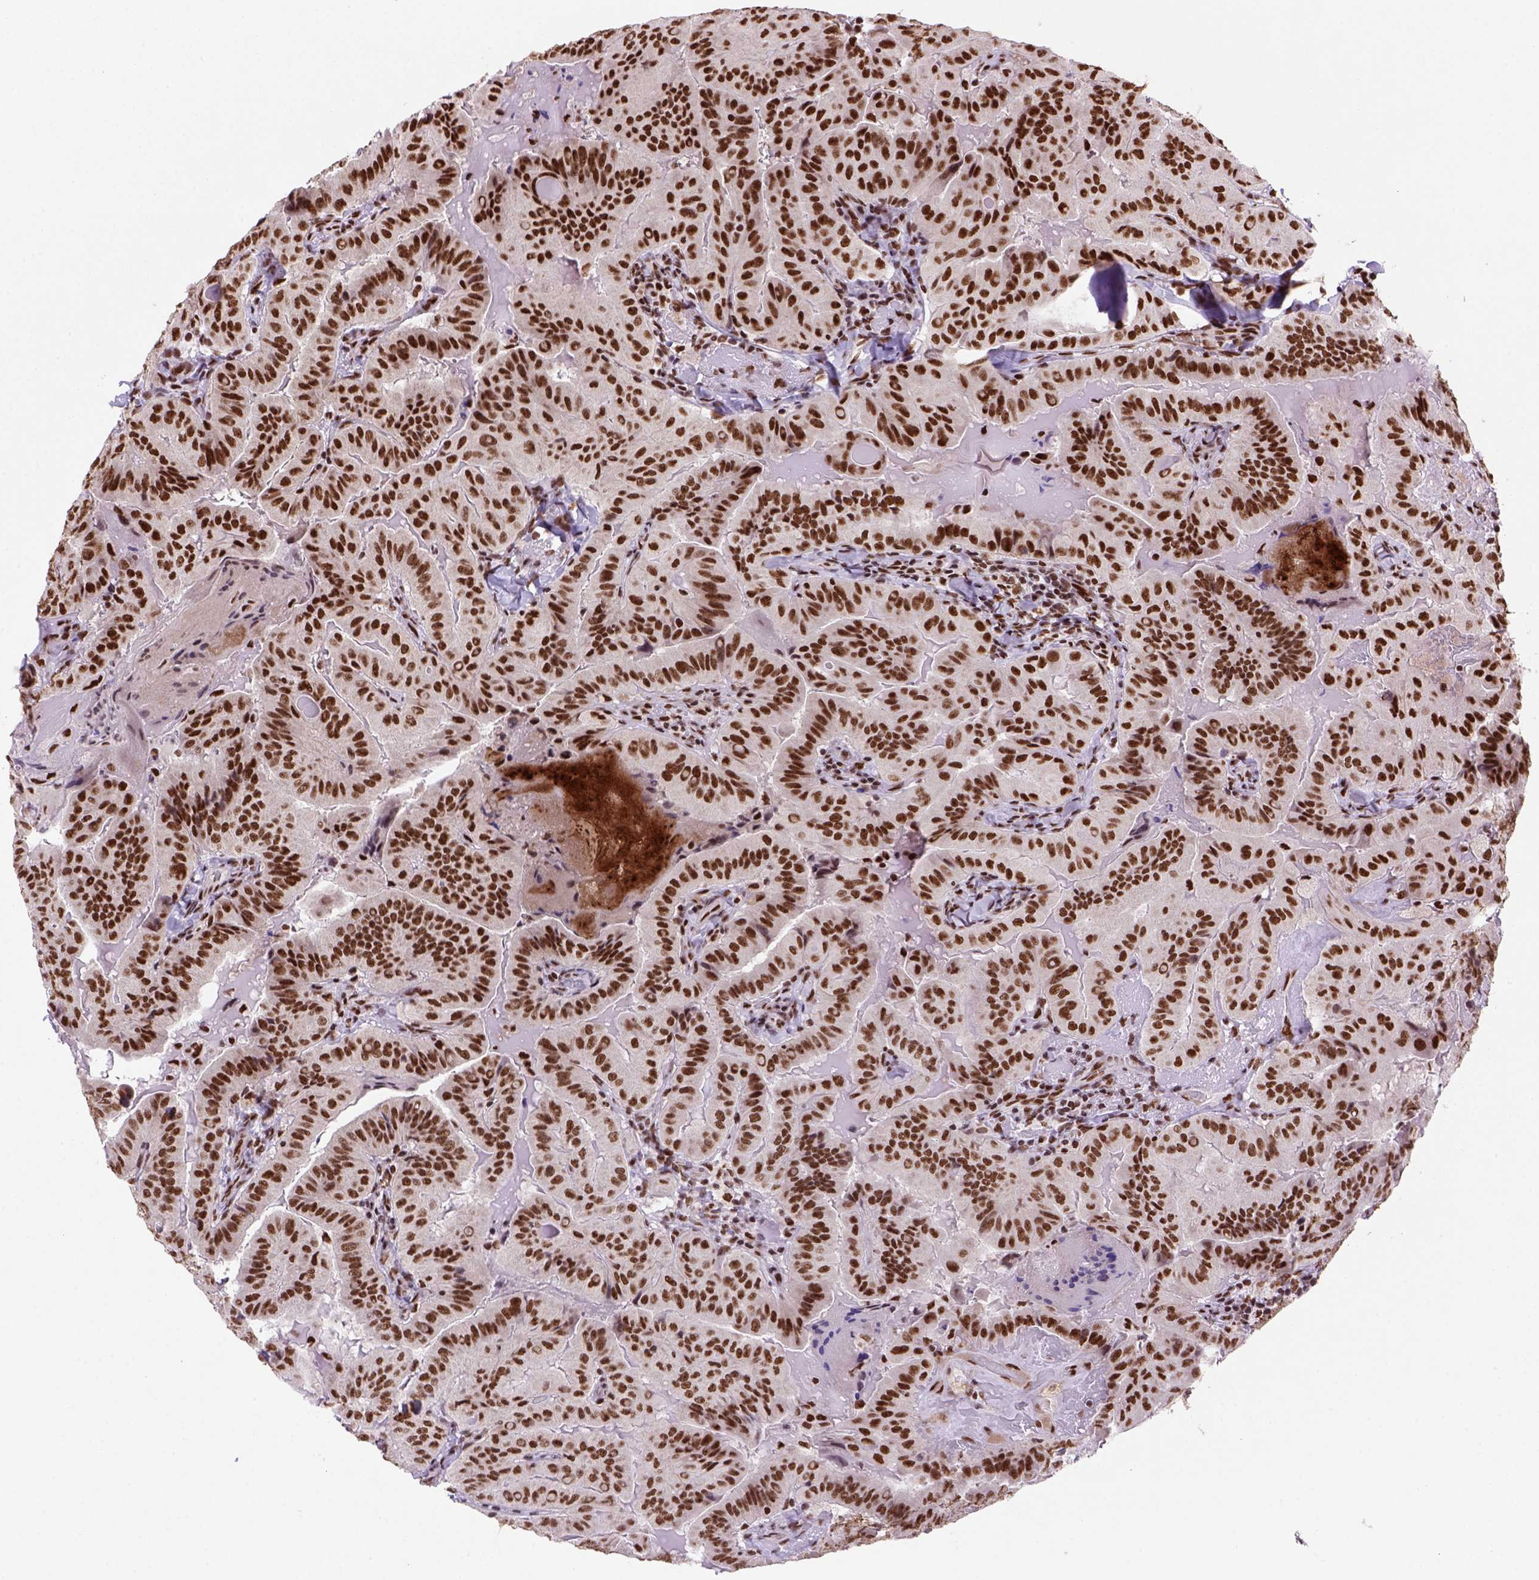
{"staining": {"intensity": "strong", "quantity": ">75%", "location": "nuclear"}, "tissue": "thyroid cancer", "cell_type": "Tumor cells", "image_type": "cancer", "snomed": [{"axis": "morphology", "description": "Papillary adenocarcinoma, NOS"}, {"axis": "topography", "description": "Thyroid gland"}], "caption": "A brown stain shows strong nuclear positivity of a protein in human thyroid papillary adenocarcinoma tumor cells. (DAB IHC with brightfield microscopy, high magnification).", "gene": "NSMCE2", "patient": {"sex": "female", "age": 68}}